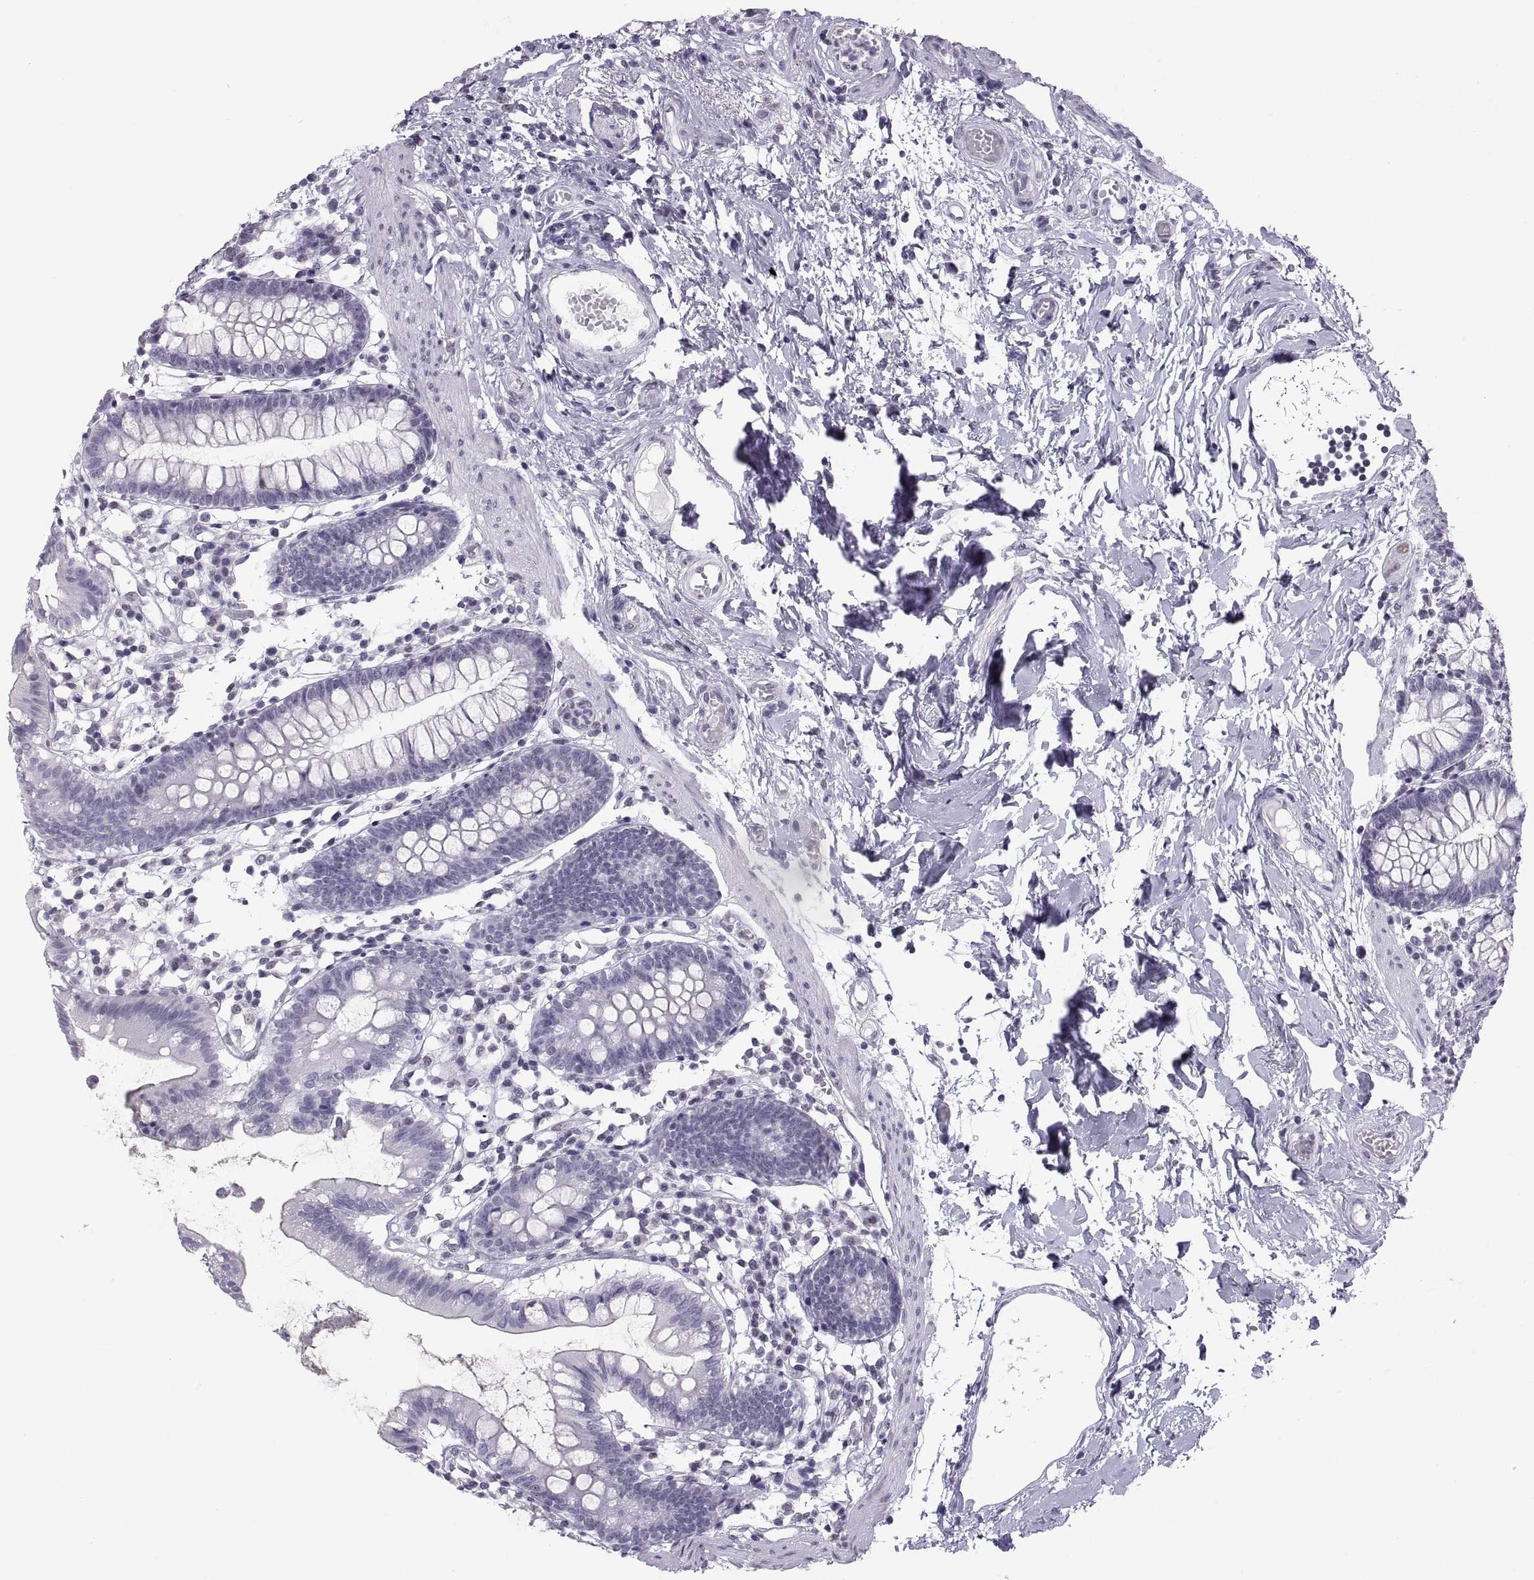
{"staining": {"intensity": "negative", "quantity": "none", "location": "none"}, "tissue": "small intestine", "cell_type": "Glandular cells", "image_type": "normal", "snomed": [{"axis": "morphology", "description": "Normal tissue, NOS"}, {"axis": "topography", "description": "Small intestine"}], "caption": "A high-resolution image shows immunohistochemistry staining of normal small intestine, which displays no significant staining in glandular cells.", "gene": "CARTPT", "patient": {"sex": "female", "age": 90}}